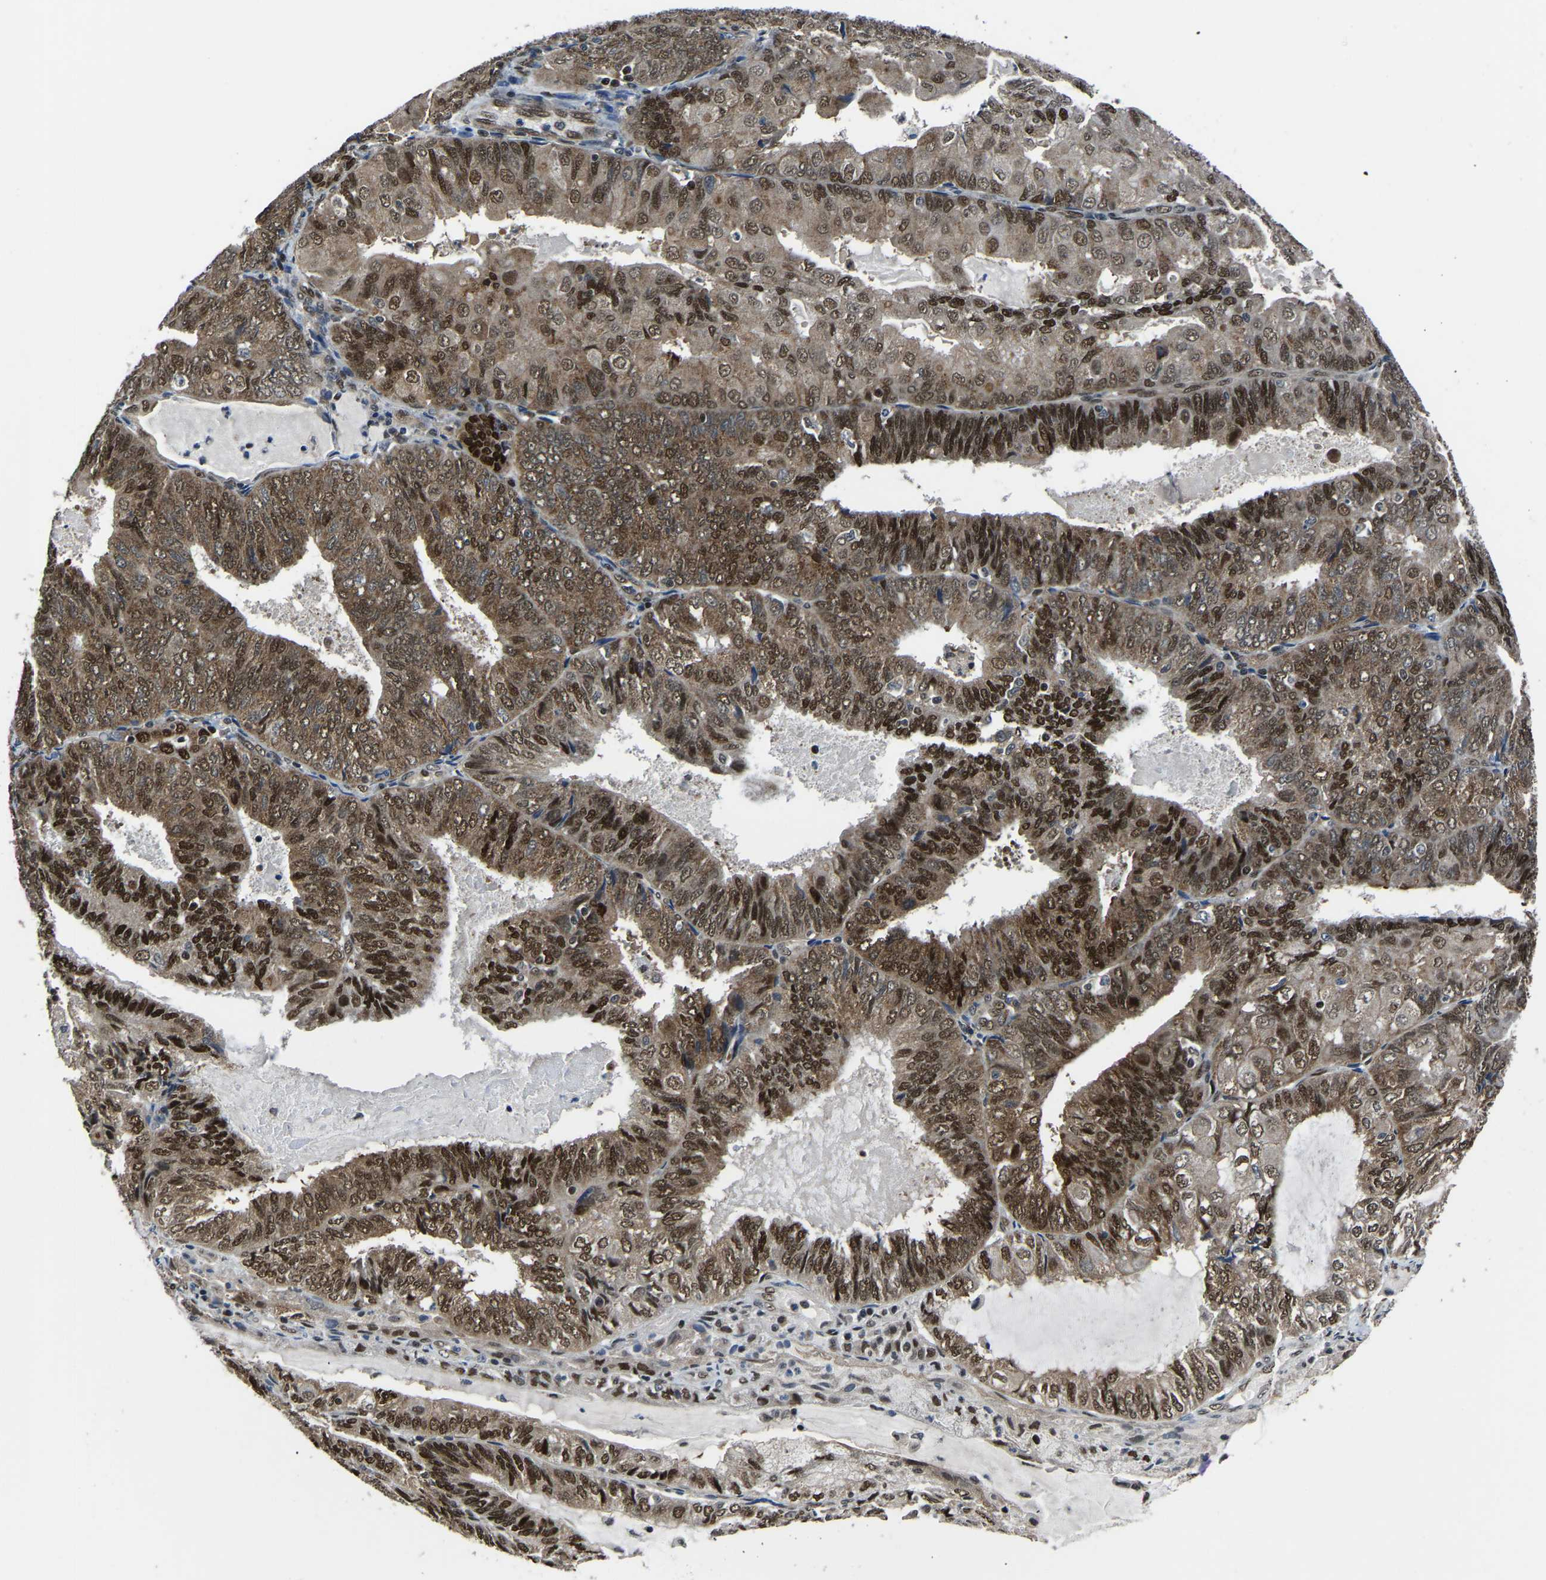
{"staining": {"intensity": "moderate", "quantity": ">75%", "location": "cytoplasmic/membranous,nuclear"}, "tissue": "endometrial cancer", "cell_type": "Tumor cells", "image_type": "cancer", "snomed": [{"axis": "morphology", "description": "Adenocarcinoma, NOS"}, {"axis": "topography", "description": "Endometrium"}], "caption": "High-magnification brightfield microscopy of adenocarcinoma (endometrial) stained with DAB (brown) and counterstained with hematoxylin (blue). tumor cells exhibit moderate cytoplasmic/membranous and nuclear expression is appreciated in approximately>75% of cells. The protein is shown in brown color, while the nuclei are stained blue.", "gene": "DFFA", "patient": {"sex": "female", "age": 81}}